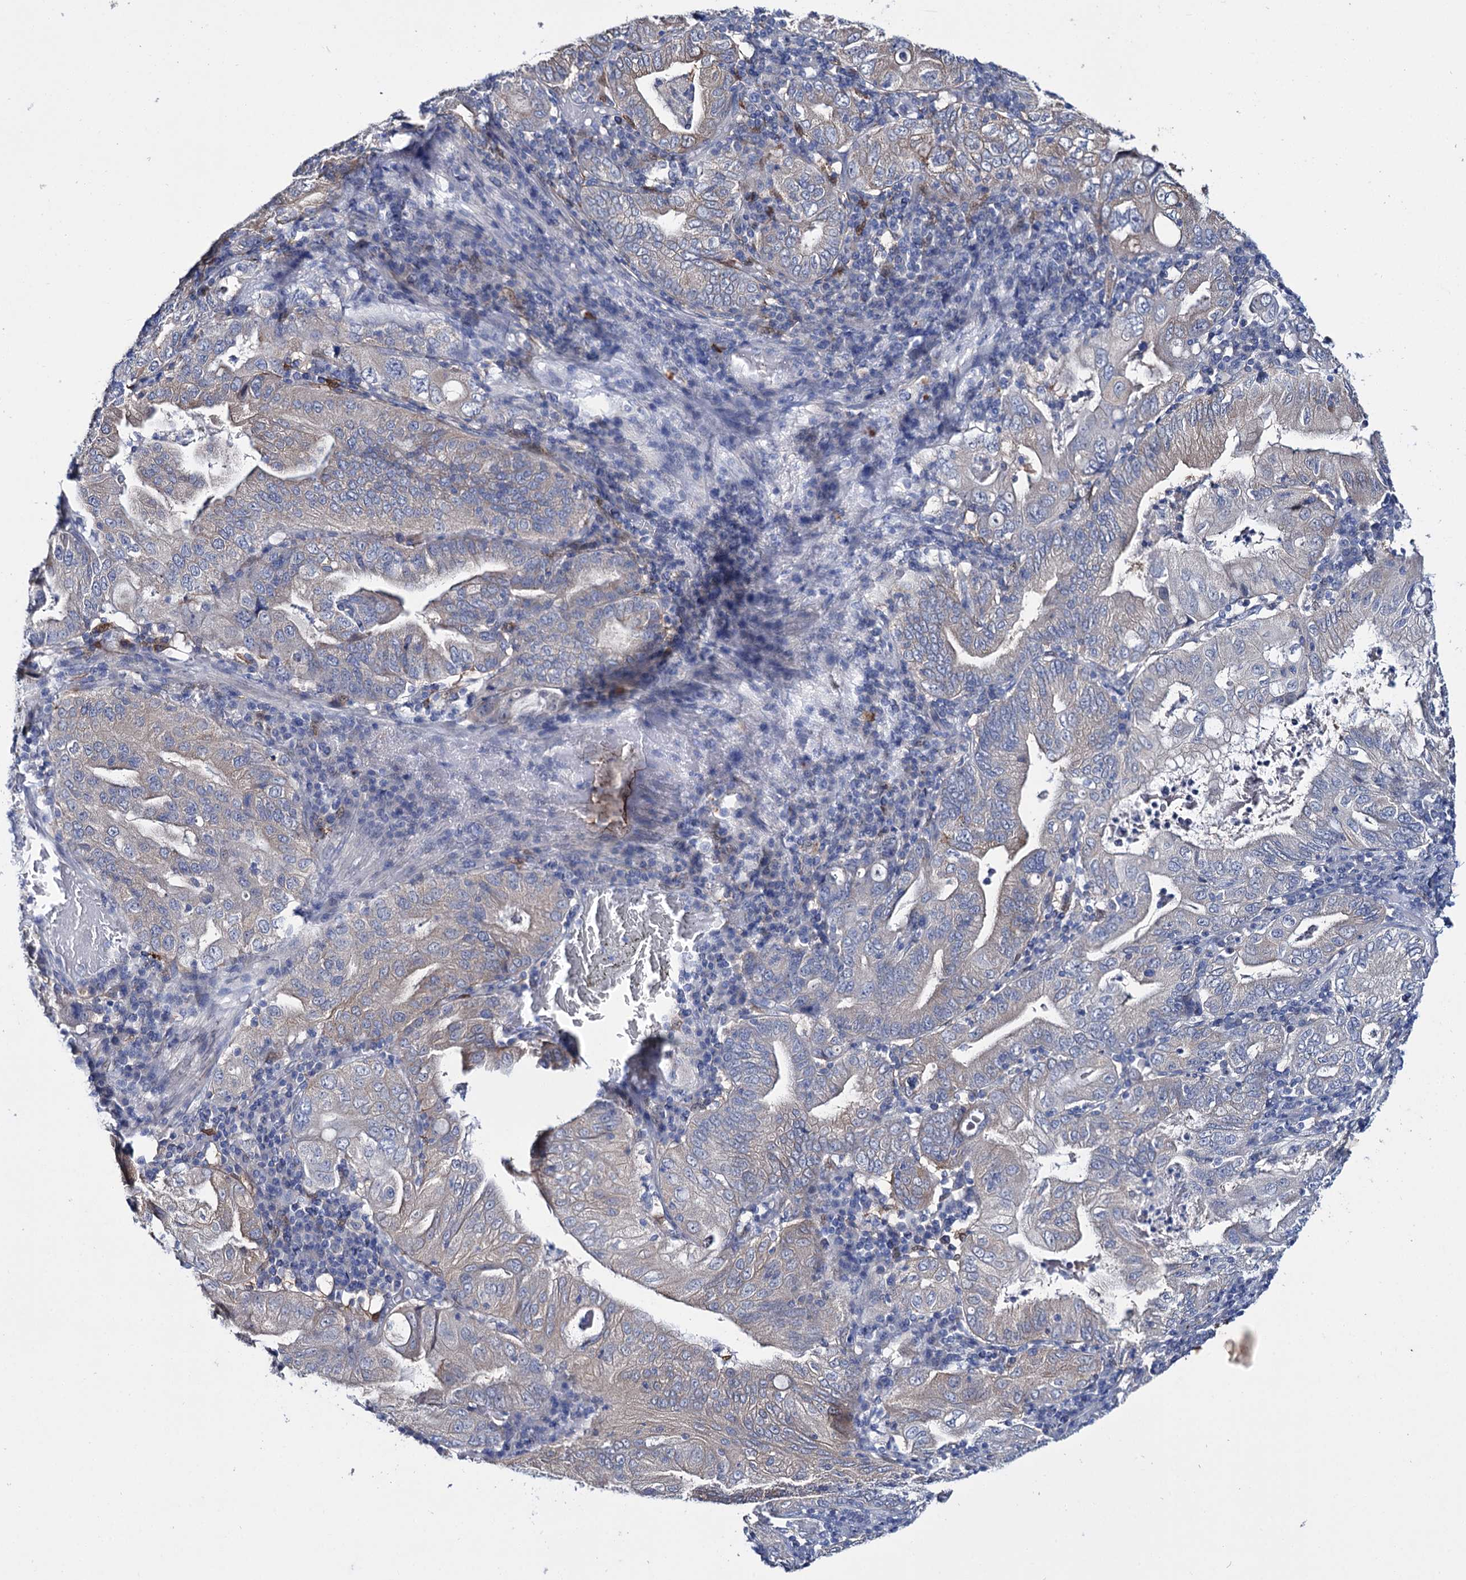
{"staining": {"intensity": "negative", "quantity": "none", "location": "none"}, "tissue": "stomach cancer", "cell_type": "Tumor cells", "image_type": "cancer", "snomed": [{"axis": "morphology", "description": "Normal tissue, NOS"}, {"axis": "morphology", "description": "Adenocarcinoma, NOS"}, {"axis": "topography", "description": "Esophagus"}, {"axis": "topography", "description": "Stomach, upper"}, {"axis": "topography", "description": "Peripheral nerve tissue"}], "caption": "This is a micrograph of IHC staining of stomach cancer (adenocarcinoma), which shows no expression in tumor cells.", "gene": "LYZL4", "patient": {"sex": "male", "age": 62}}